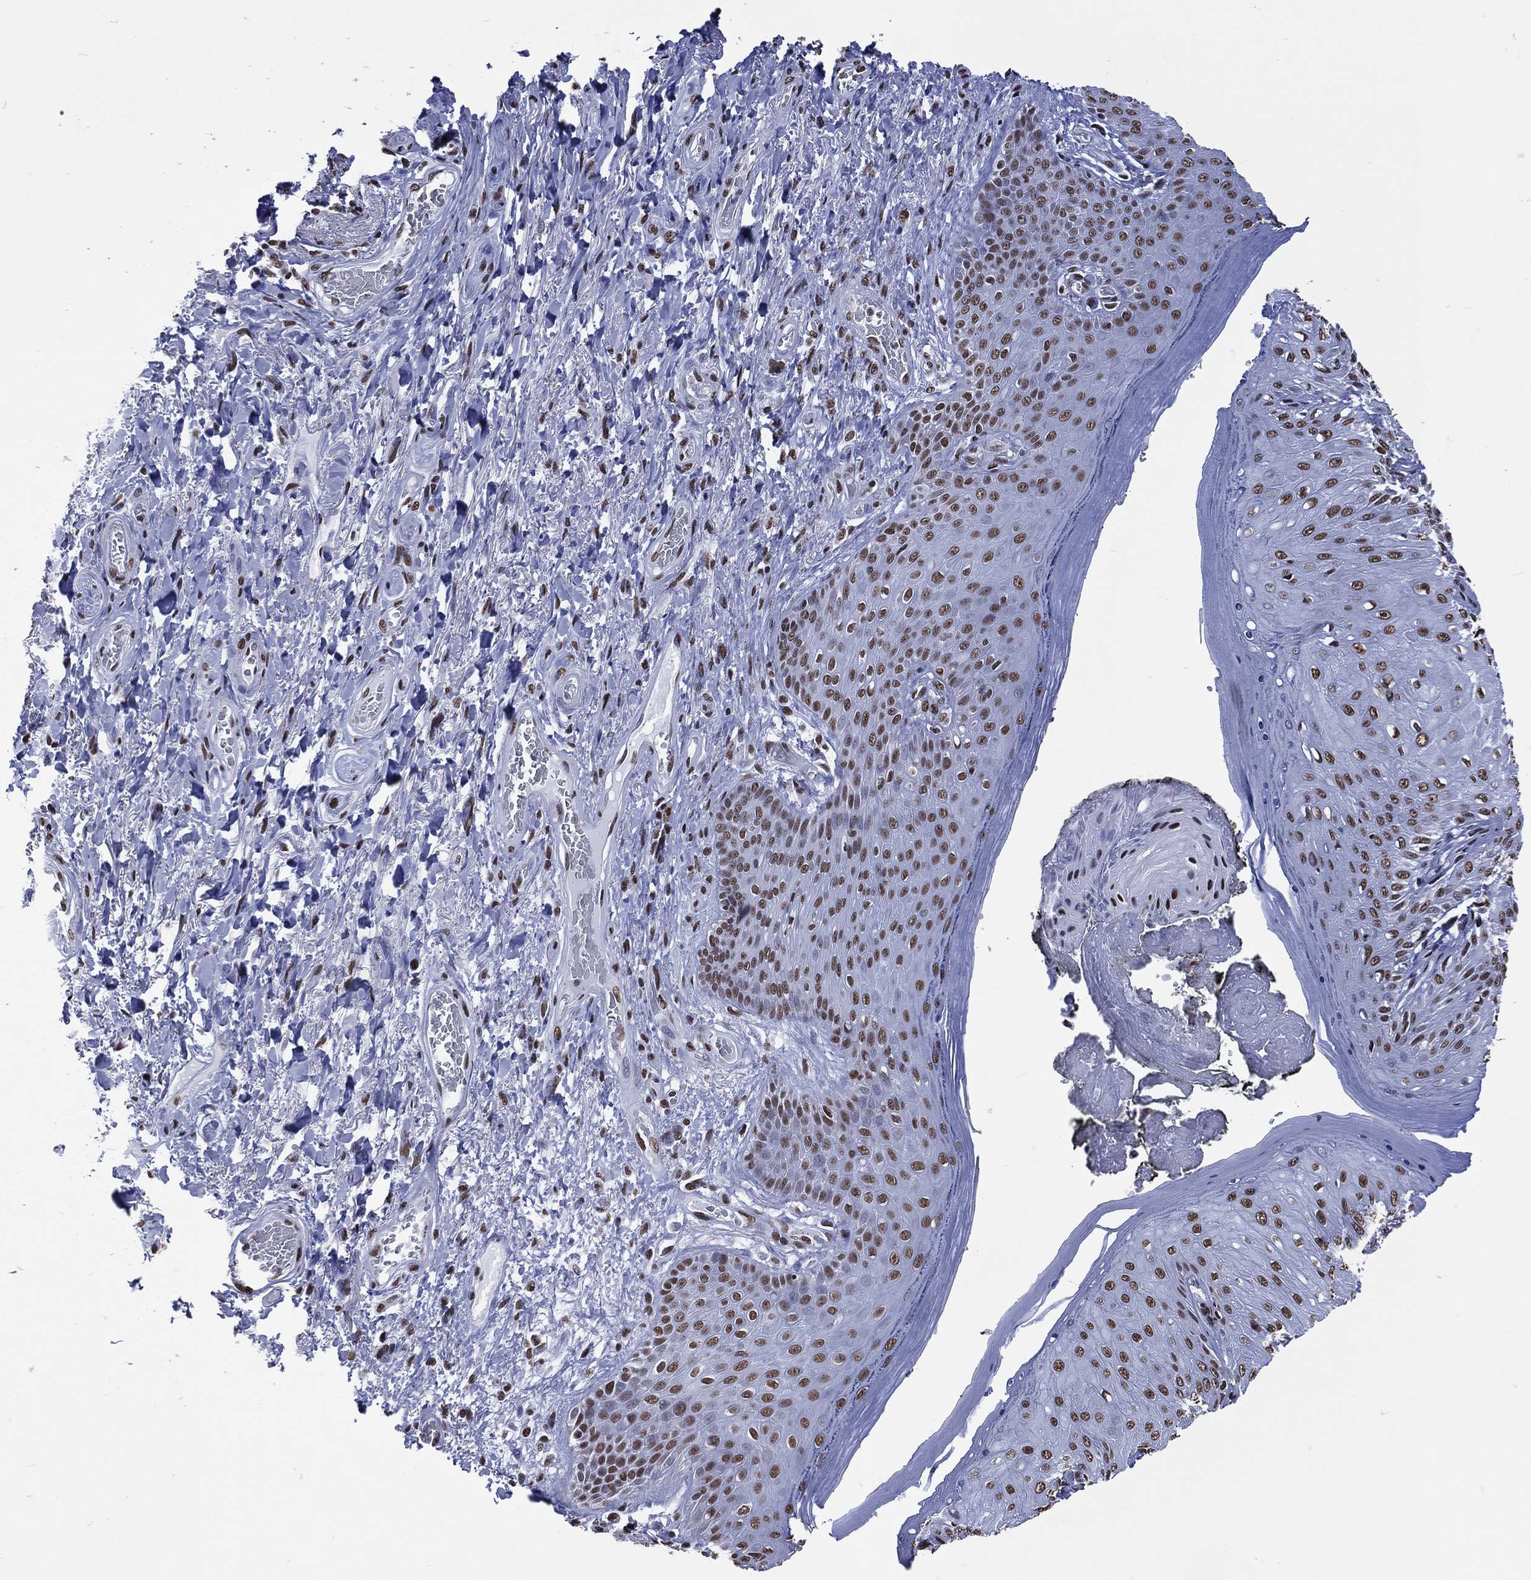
{"staining": {"intensity": "strong", "quantity": ">75%", "location": "nuclear"}, "tissue": "skin", "cell_type": "Epidermal cells", "image_type": "normal", "snomed": [{"axis": "morphology", "description": "Normal tissue, NOS"}, {"axis": "morphology", "description": "Adenocarcinoma, NOS"}, {"axis": "topography", "description": "Rectum"}, {"axis": "topography", "description": "Anal"}], "caption": "Strong nuclear expression is identified in about >75% of epidermal cells in unremarkable skin.", "gene": "RETREG2", "patient": {"sex": "female", "age": 68}}